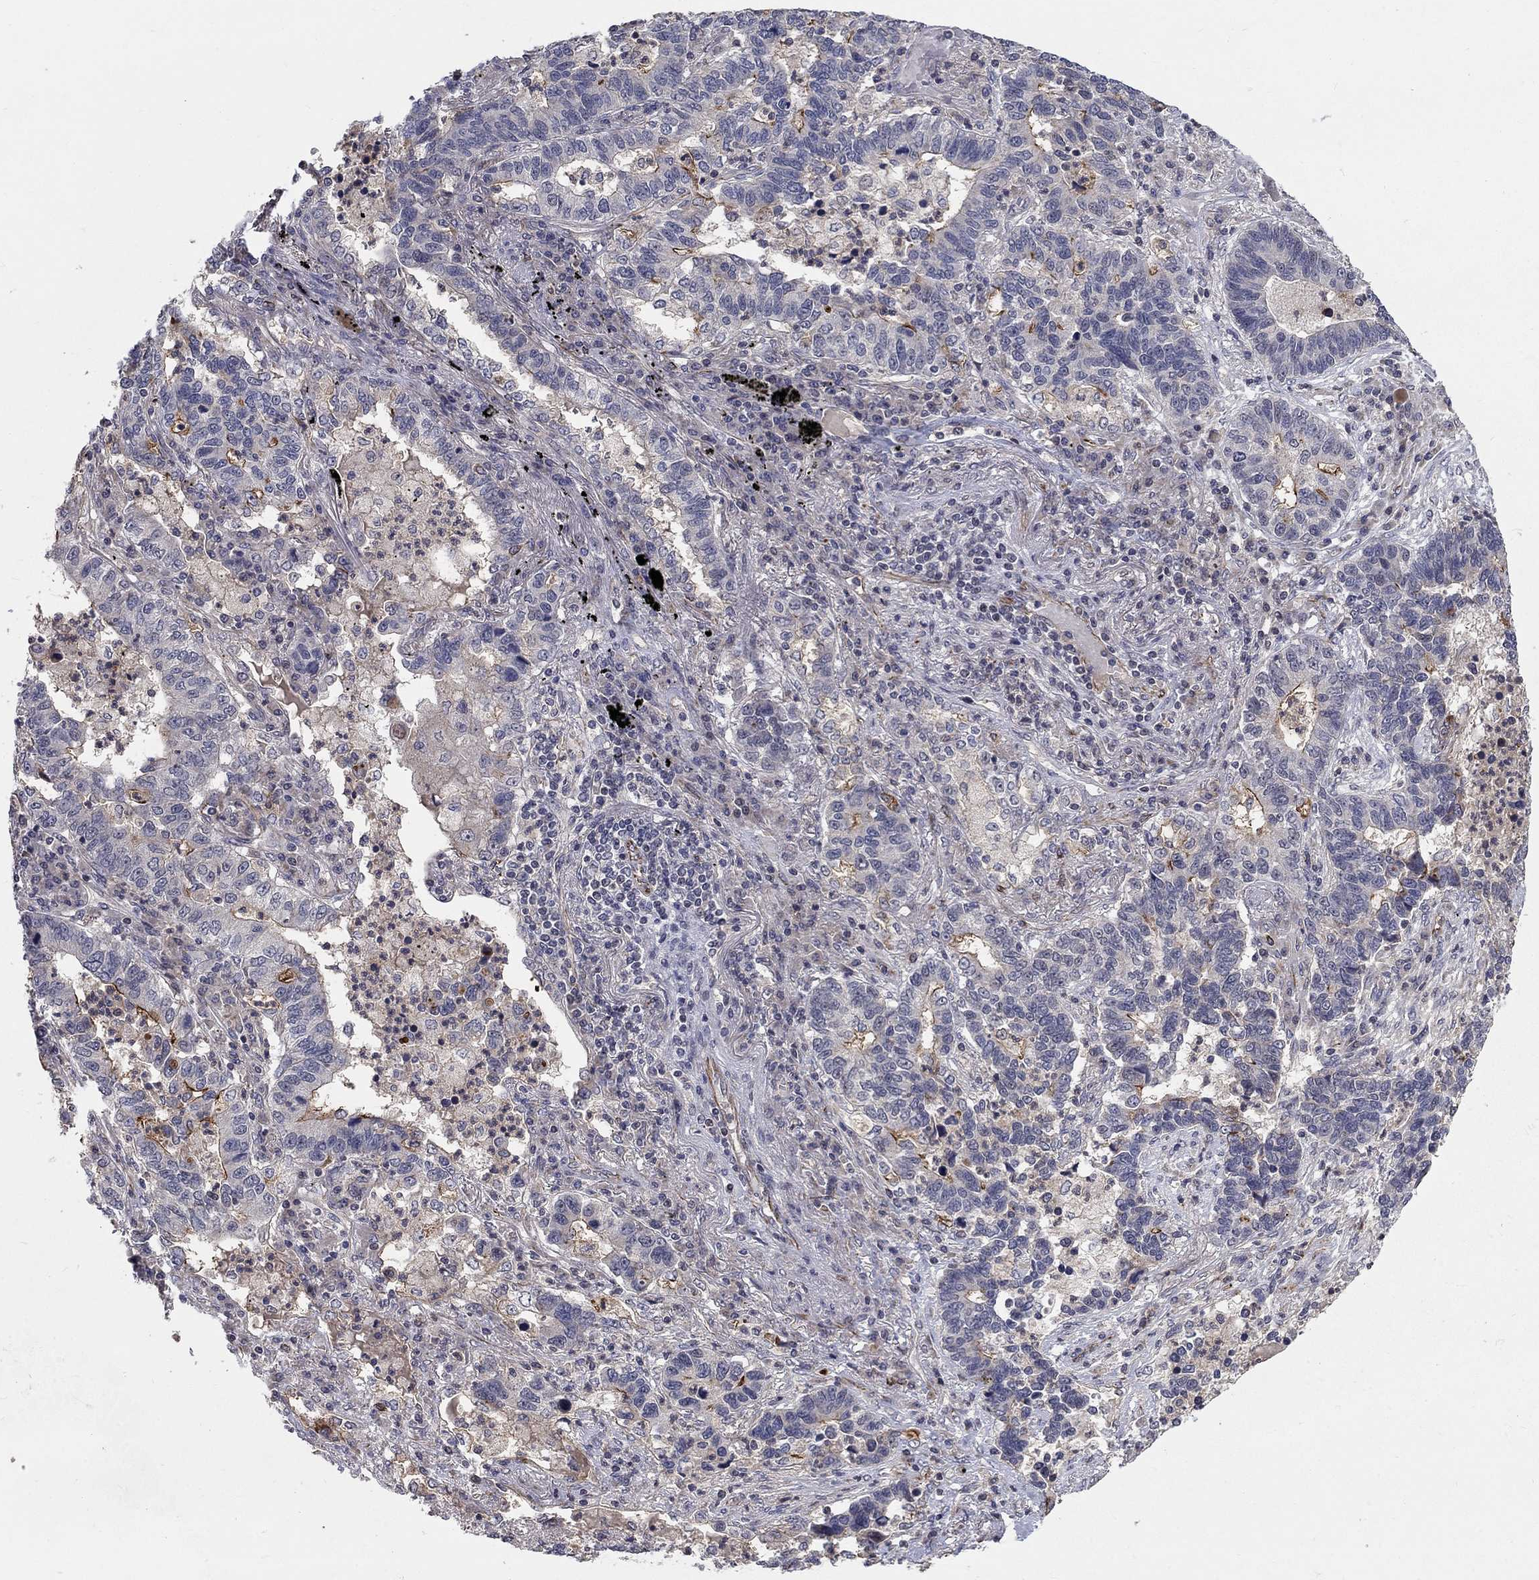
{"staining": {"intensity": "negative", "quantity": "none", "location": "none"}, "tissue": "lung cancer", "cell_type": "Tumor cells", "image_type": "cancer", "snomed": [{"axis": "morphology", "description": "Adenocarcinoma, NOS"}, {"axis": "topography", "description": "Lung"}], "caption": "Tumor cells show no significant positivity in lung adenocarcinoma.", "gene": "MSRA", "patient": {"sex": "female", "age": 57}}